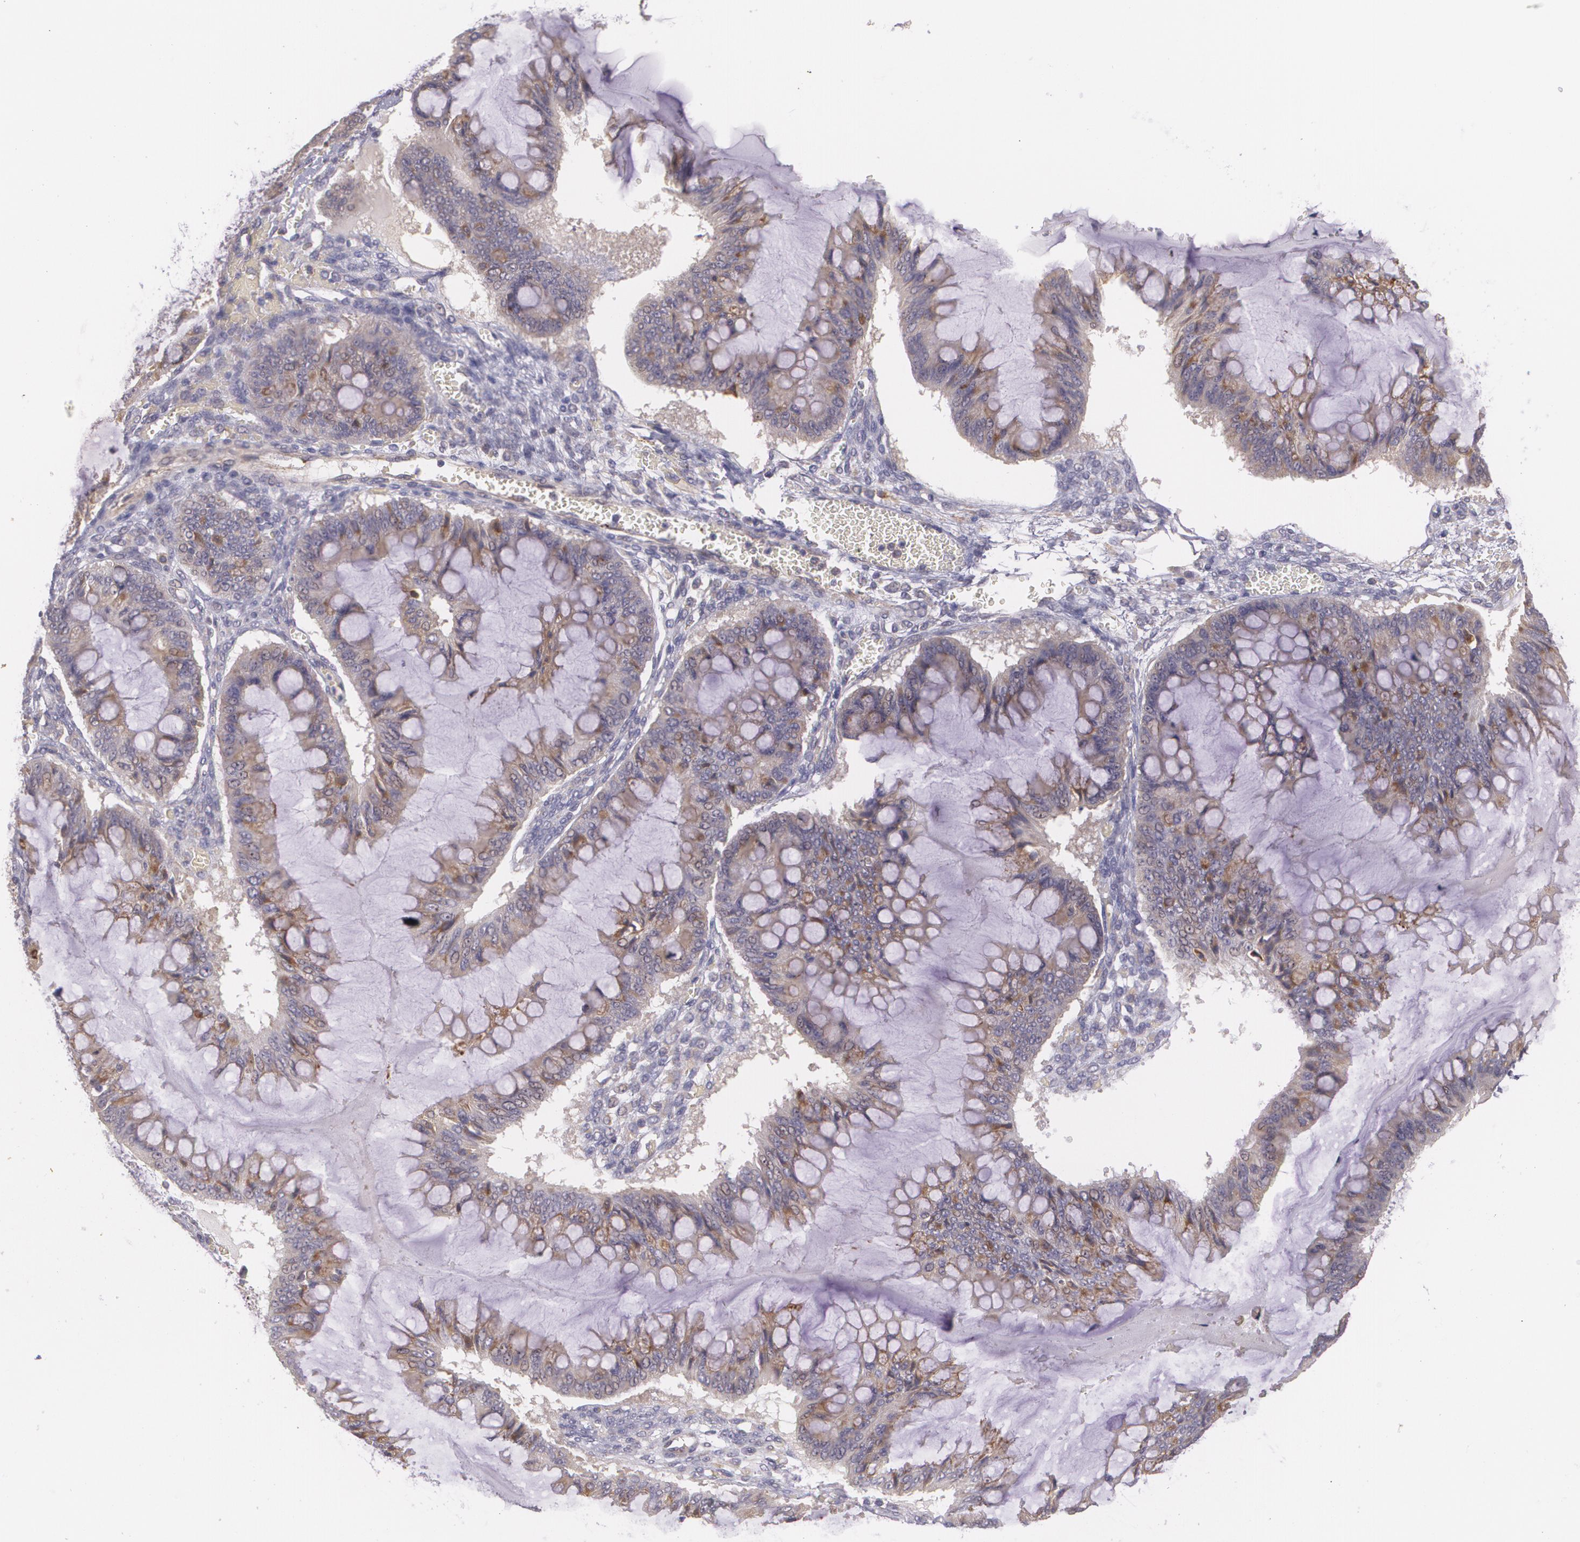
{"staining": {"intensity": "weak", "quantity": ">75%", "location": "cytoplasmic/membranous"}, "tissue": "ovarian cancer", "cell_type": "Tumor cells", "image_type": "cancer", "snomed": [{"axis": "morphology", "description": "Cystadenocarcinoma, mucinous, NOS"}, {"axis": "topography", "description": "Ovary"}], "caption": "Immunohistochemical staining of human mucinous cystadenocarcinoma (ovarian) reveals low levels of weak cytoplasmic/membranous staining in about >75% of tumor cells. (Stains: DAB (3,3'-diaminobenzidine) in brown, nuclei in blue, Microscopy: brightfield microscopy at high magnification).", "gene": "CCL17", "patient": {"sex": "female", "age": 73}}